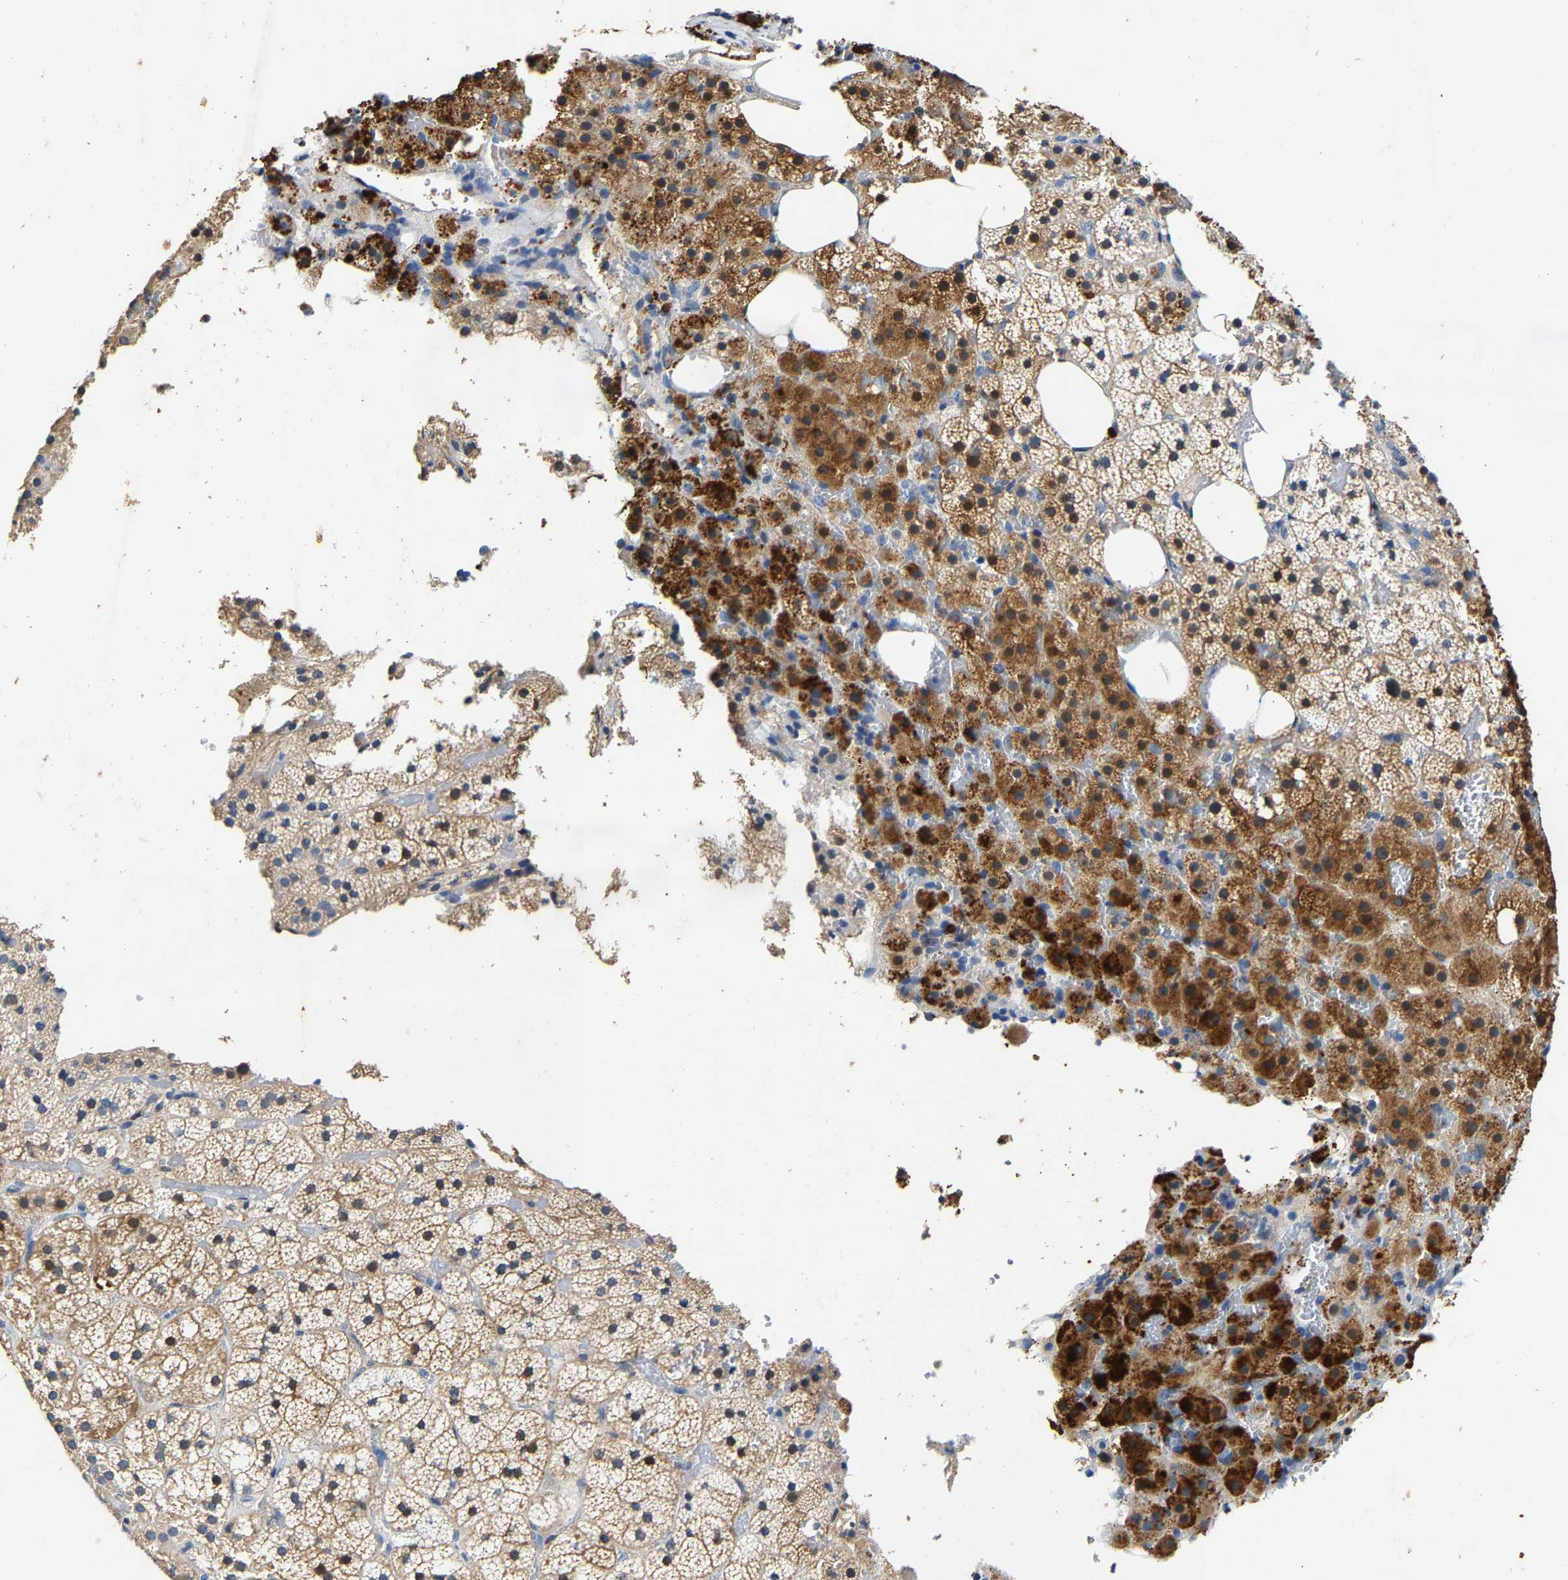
{"staining": {"intensity": "moderate", "quantity": "25%-75%", "location": "cytoplasmic/membranous"}, "tissue": "adrenal gland", "cell_type": "Glandular cells", "image_type": "normal", "snomed": [{"axis": "morphology", "description": "Normal tissue, NOS"}, {"axis": "topography", "description": "Adrenal gland"}], "caption": "Immunohistochemistry of benign adrenal gland reveals medium levels of moderate cytoplasmic/membranous expression in about 25%-75% of glandular cells.", "gene": "SLCO2B1", "patient": {"sex": "female", "age": 59}}